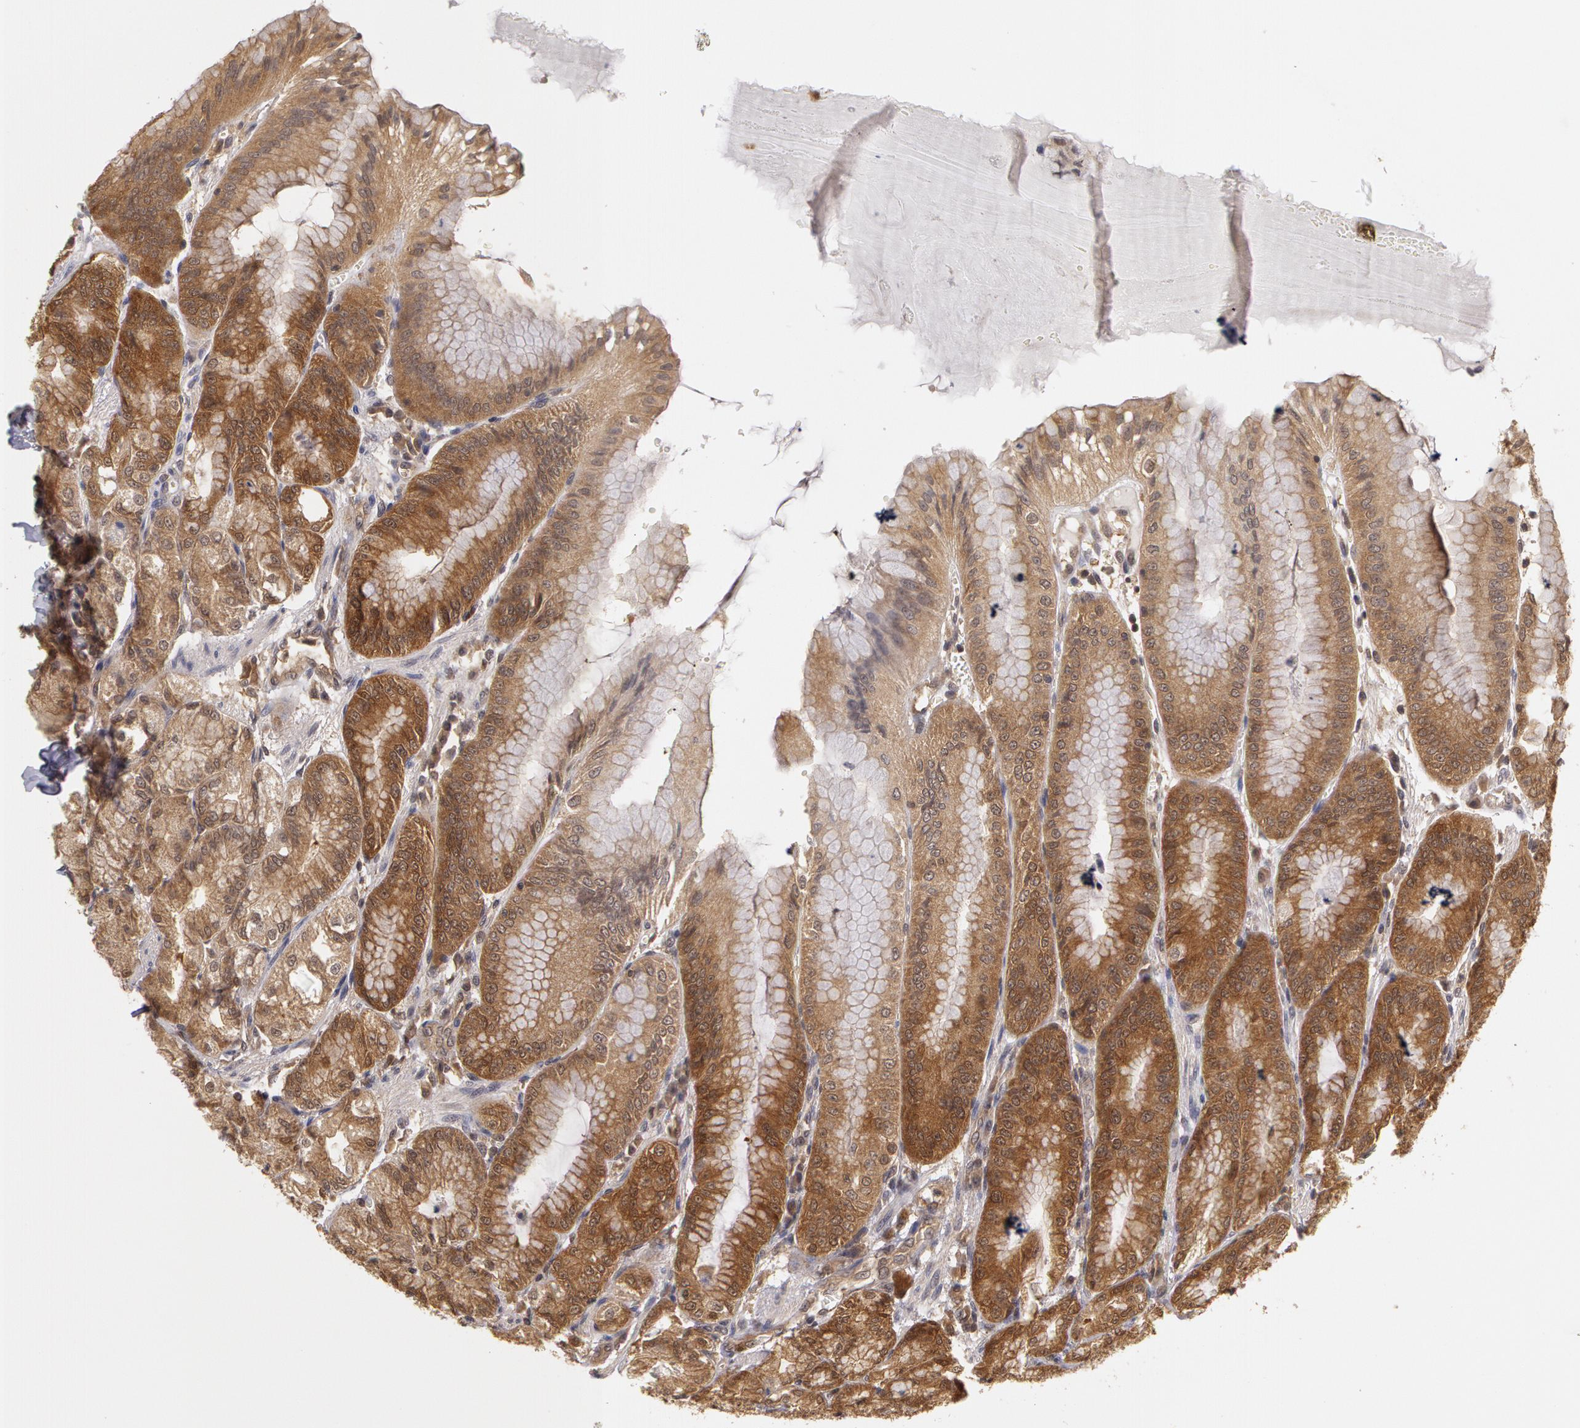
{"staining": {"intensity": "moderate", "quantity": "25%-75%", "location": "cytoplasmic/membranous"}, "tissue": "stomach", "cell_type": "Glandular cells", "image_type": "normal", "snomed": [{"axis": "morphology", "description": "Normal tissue, NOS"}, {"axis": "topography", "description": "Stomach, lower"}], "caption": "The photomicrograph displays staining of unremarkable stomach, revealing moderate cytoplasmic/membranous protein staining (brown color) within glandular cells.", "gene": "AHSA1", "patient": {"sex": "male", "age": 71}}